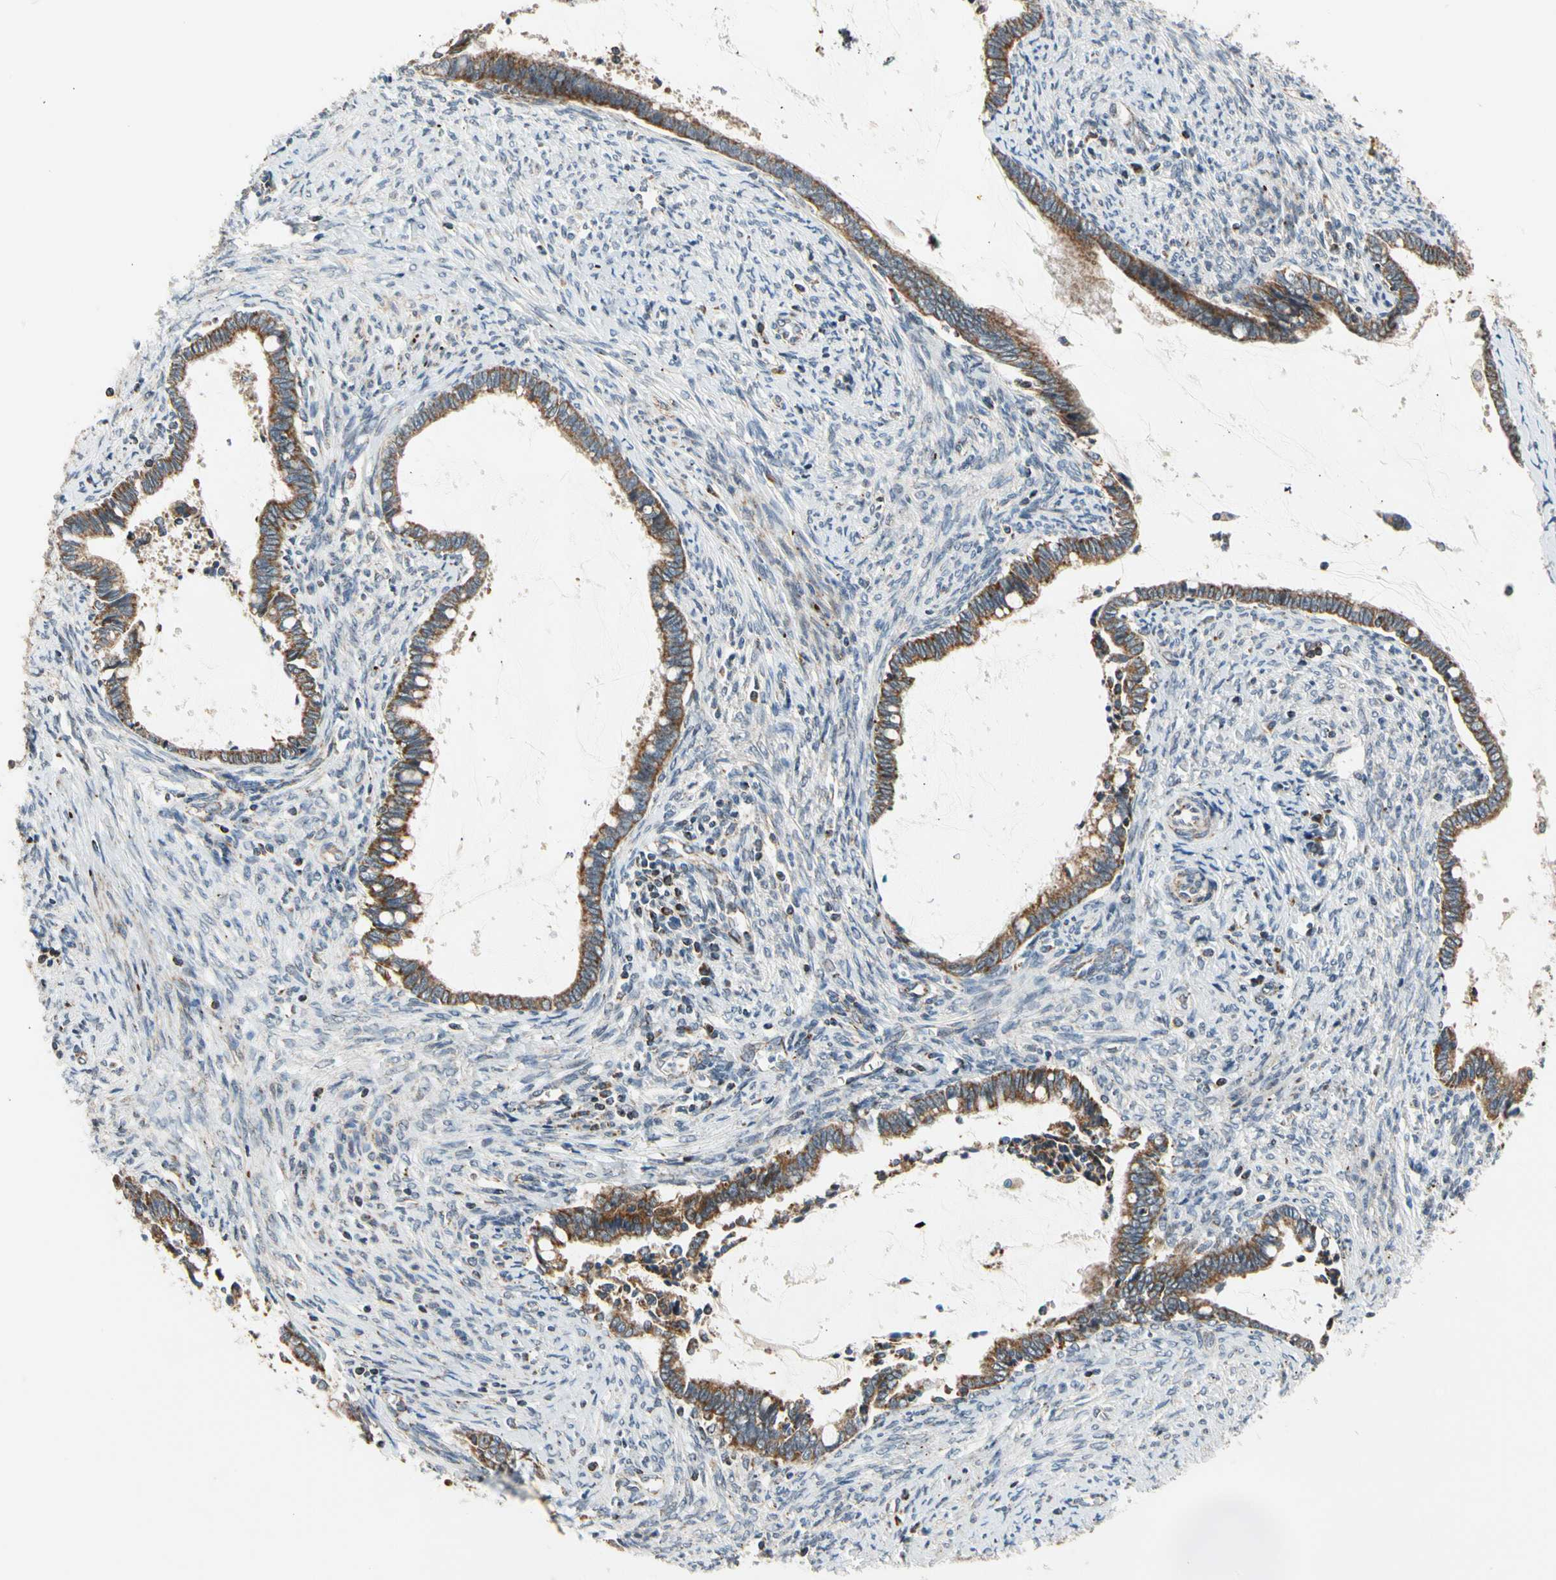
{"staining": {"intensity": "moderate", "quantity": ">75%", "location": "cytoplasmic/membranous"}, "tissue": "cervical cancer", "cell_type": "Tumor cells", "image_type": "cancer", "snomed": [{"axis": "morphology", "description": "Adenocarcinoma, NOS"}, {"axis": "topography", "description": "Cervix"}], "caption": "A photomicrograph of cervical cancer (adenocarcinoma) stained for a protein exhibits moderate cytoplasmic/membranous brown staining in tumor cells. Using DAB (3,3'-diaminobenzidine) (brown) and hematoxylin (blue) stains, captured at high magnification using brightfield microscopy.", "gene": "KHDC4", "patient": {"sex": "female", "age": 44}}